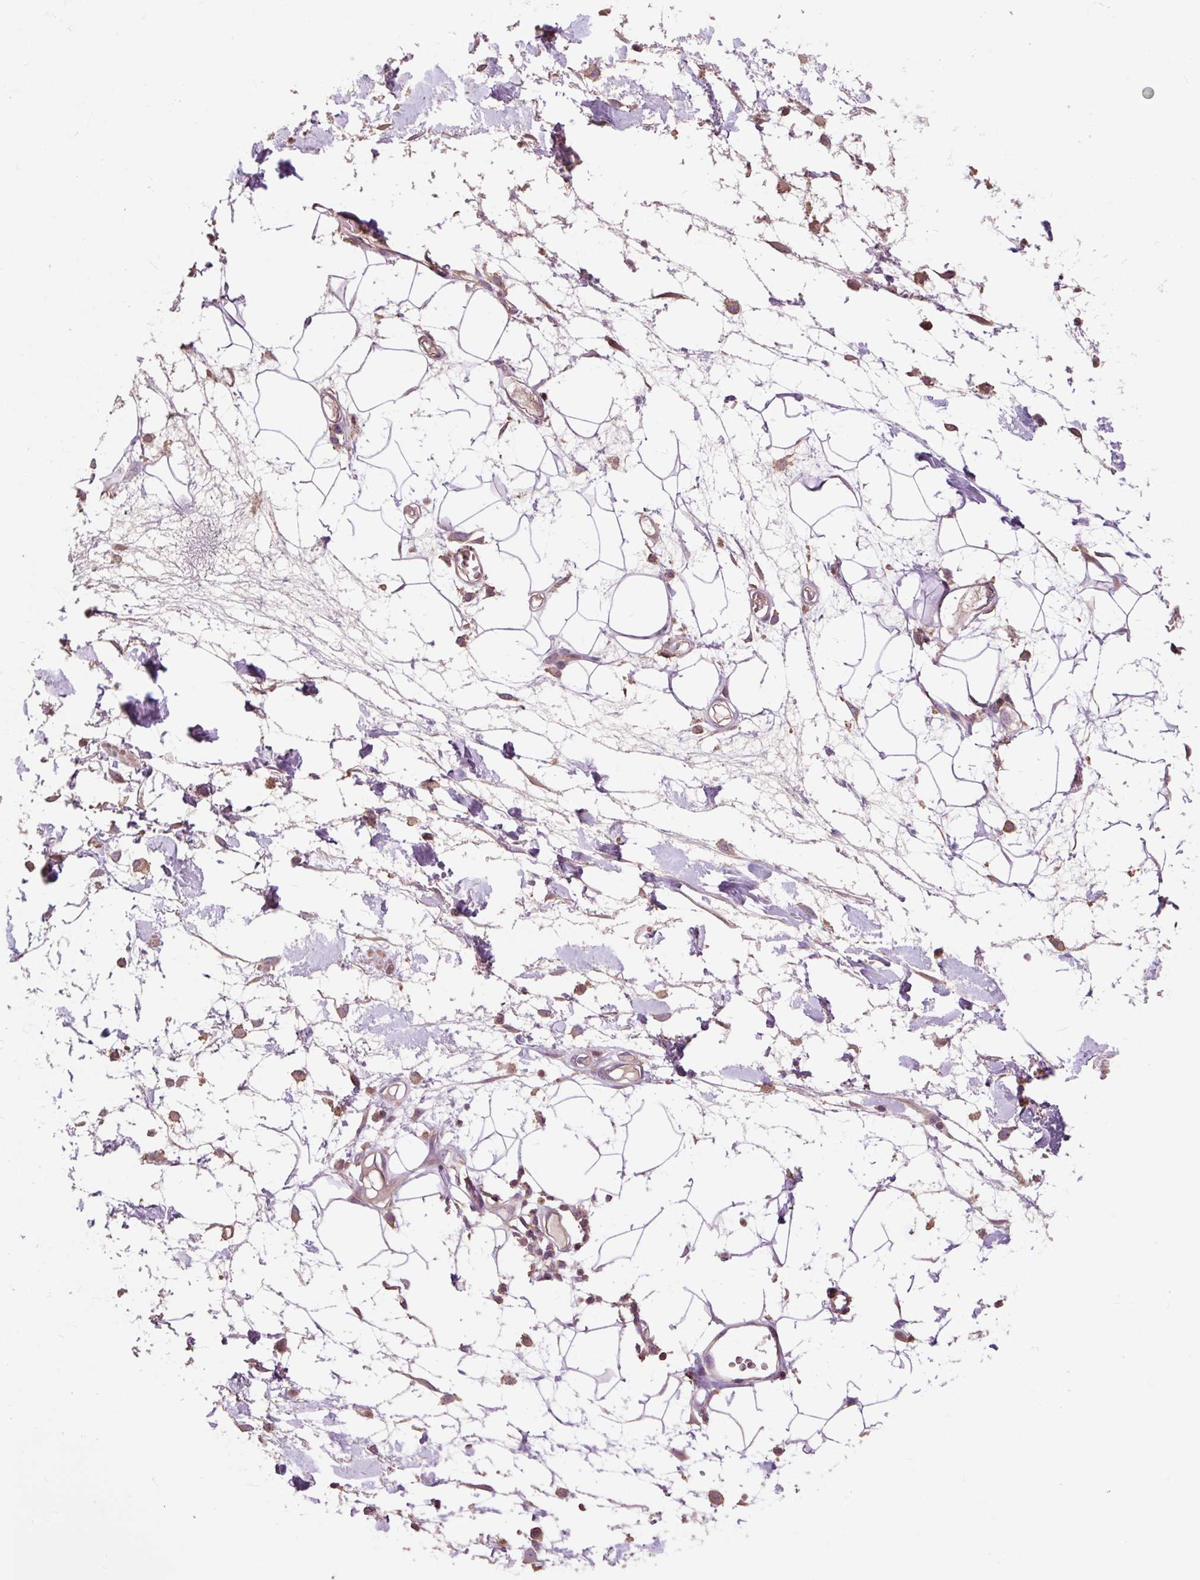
{"staining": {"intensity": "negative", "quantity": "none", "location": "none"}, "tissue": "adipose tissue", "cell_type": "Adipocytes", "image_type": "normal", "snomed": [{"axis": "morphology", "description": "Normal tissue, NOS"}, {"axis": "topography", "description": "Vulva"}, {"axis": "topography", "description": "Peripheral nerve tissue"}], "caption": "IHC histopathology image of normal human adipose tissue stained for a protein (brown), which demonstrates no positivity in adipocytes. (IHC, brightfield microscopy, high magnification).", "gene": "PRIMPOL", "patient": {"sex": "female", "age": 68}}